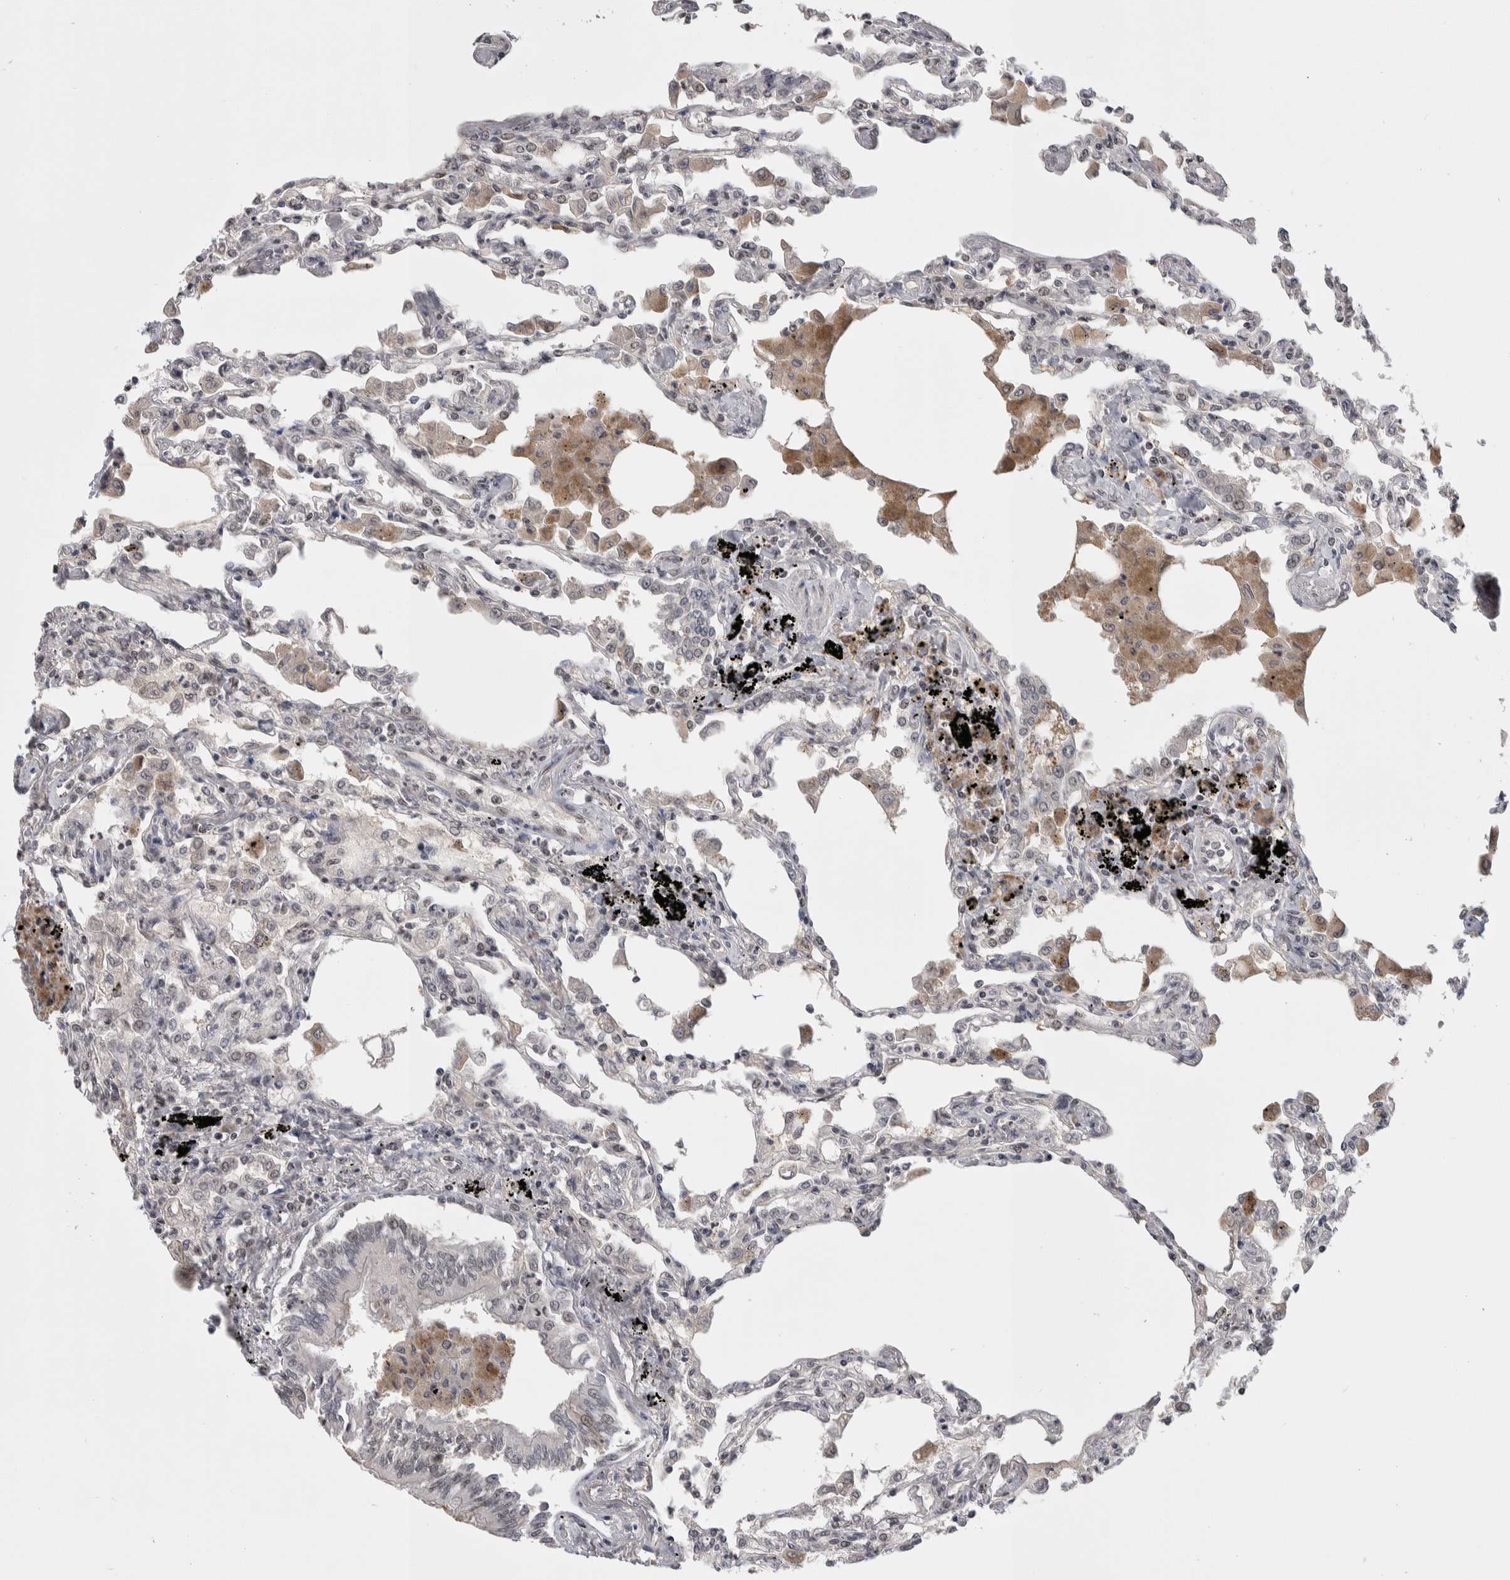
{"staining": {"intensity": "moderate", "quantity": "<25%", "location": "nuclear"}, "tissue": "lung", "cell_type": "Alveolar cells", "image_type": "normal", "snomed": [{"axis": "morphology", "description": "Normal tissue, NOS"}, {"axis": "topography", "description": "Bronchus"}, {"axis": "topography", "description": "Lung"}], "caption": "Lung stained with DAB IHC exhibits low levels of moderate nuclear staining in about <25% of alveolar cells. (Stains: DAB in brown, nuclei in blue, Microscopy: brightfield microscopy at high magnification).", "gene": "ZSCAN21", "patient": {"sex": "female", "age": 49}}